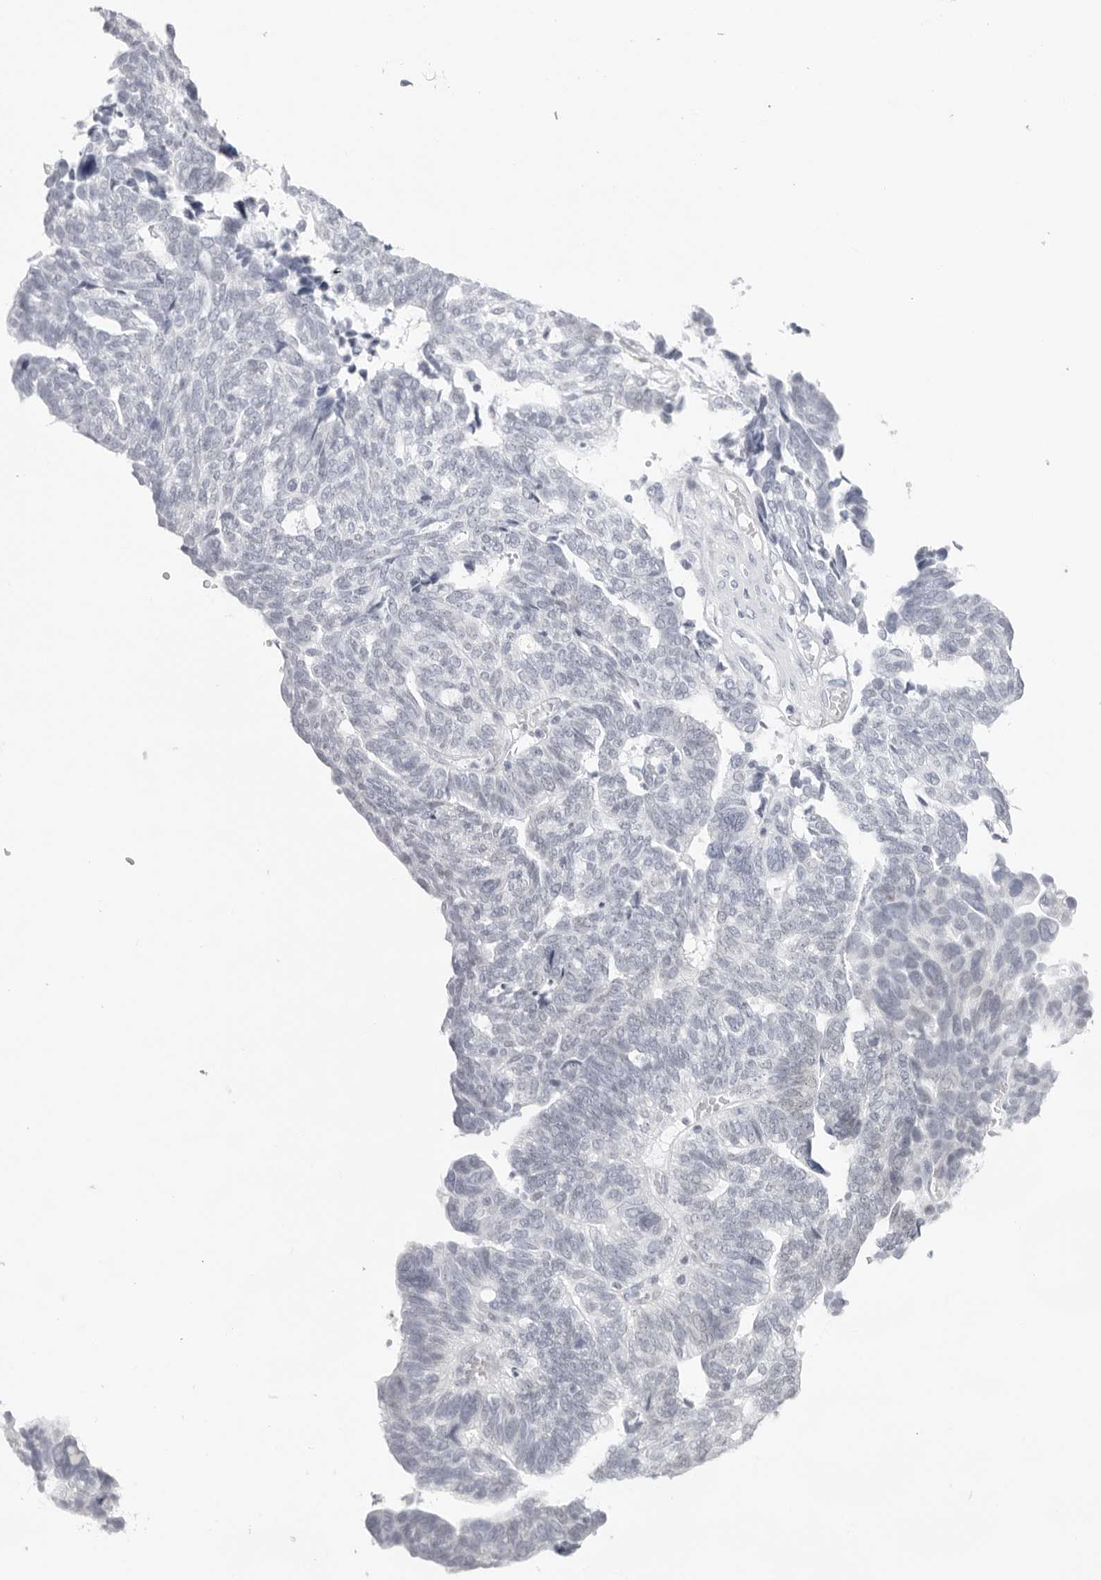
{"staining": {"intensity": "negative", "quantity": "none", "location": "none"}, "tissue": "ovarian cancer", "cell_type": "Tumor cells", "image_type": "cancer", "snomed": [{"axis": "morphology", "description": "Cystadenocarcinoma, serous, NOS"}, {"axis": "topography", "description": "Ovary"}], "caption": "Immunohistochemistry (IHC) photomicrograph of ovarian cancer stained for a protein (brown), which reveals no staining in tumor cells.", "gene": "KLK12", "patient": {"sex": "female", "age": 79}}